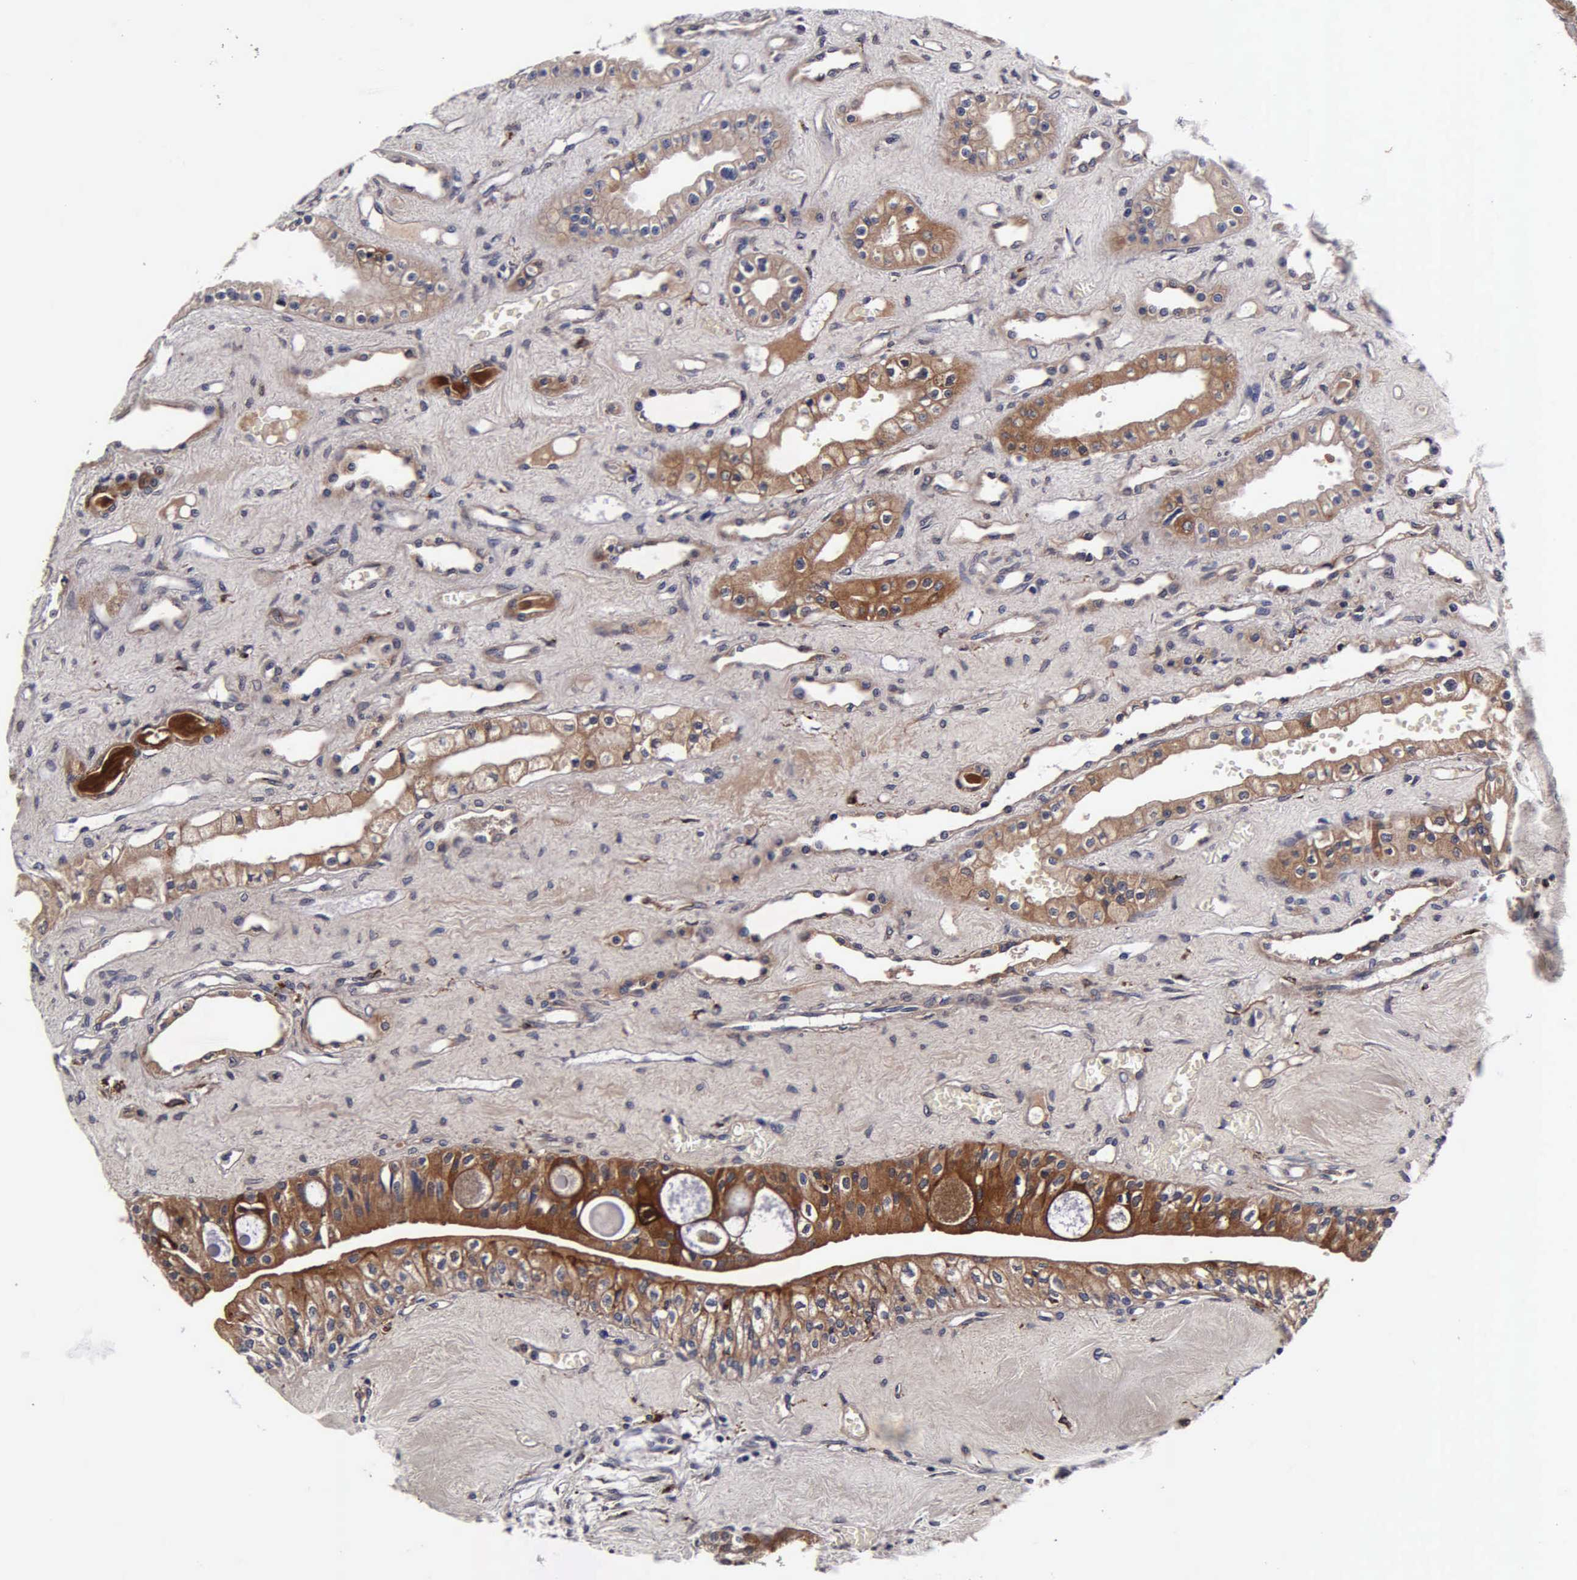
{"staining": {"intensity": "strong", "quantity": ">75%", "location": "cytoplasmic/membranous"}, "tissue": "urinary bladder", "cell_type": "Urothelial cells", "image_type": "normal", "snomed": [{"axis": "morphology", "description": "Normal tissue, NOS"}, {"axis": "topography", "description": "Kidney"}, {"axis": "topography", "description": "Urinary bladder"}], "caption": "Protein staining displays strong cytoplasmic/membranous staining in about >75% of urothelial cells in benign urinary bladder. The staining was performed using DAB (3,3'-diaminobenzidine) to visualize the protein expression in brown, while the nuclei were stained in blue with hematoxylin (Magnification: 20x).", "gene": "CST3", "patient": {"sex": "male", "age": 67}}